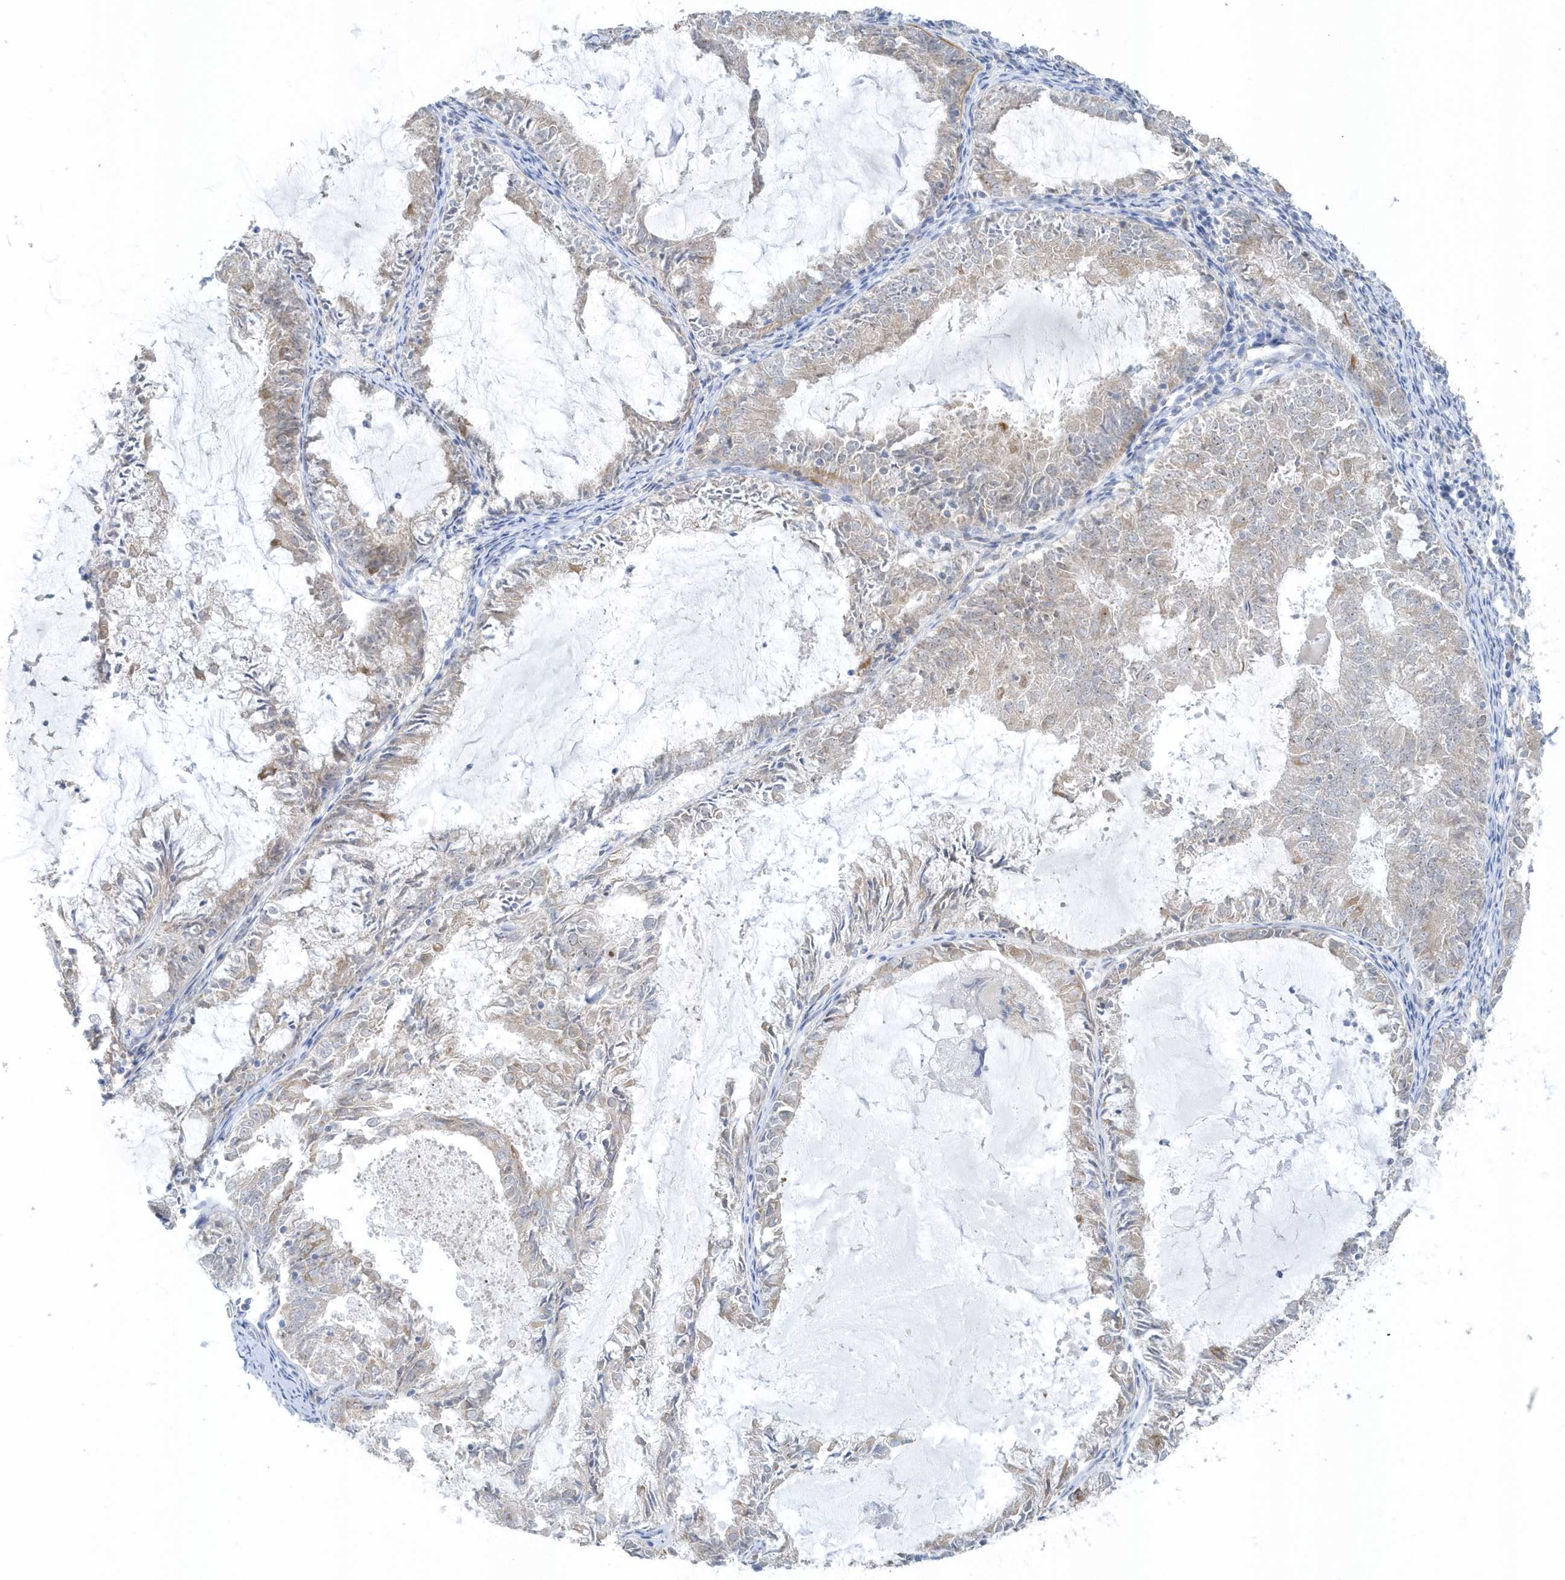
{"staining": {"intensity": "weak", "quantity": "<25%", "location": "cytoplasmic/membranous"}, "tissue": "endometrial cancer", "cell_type": "Tumor cells", "image_type": "cancer", "snomed": [{"axis": "morphology", "description": "Adenocarcinoma, NOS"}, {"axis": "topography", "description": "Endometrium"}], "caption": "An immunohistochemistry (IHC) image of endometrial adenocarcinoma is shown. There is no staining in tumor cells of endometrial adenocarcinoma. (Stains: DAB IHC with hematoxylin counter stain, Microscopy: brightfield microscopy at high magnification).", "gene": "SCN3A", "patient": {"sex": "female", "age": 57}}